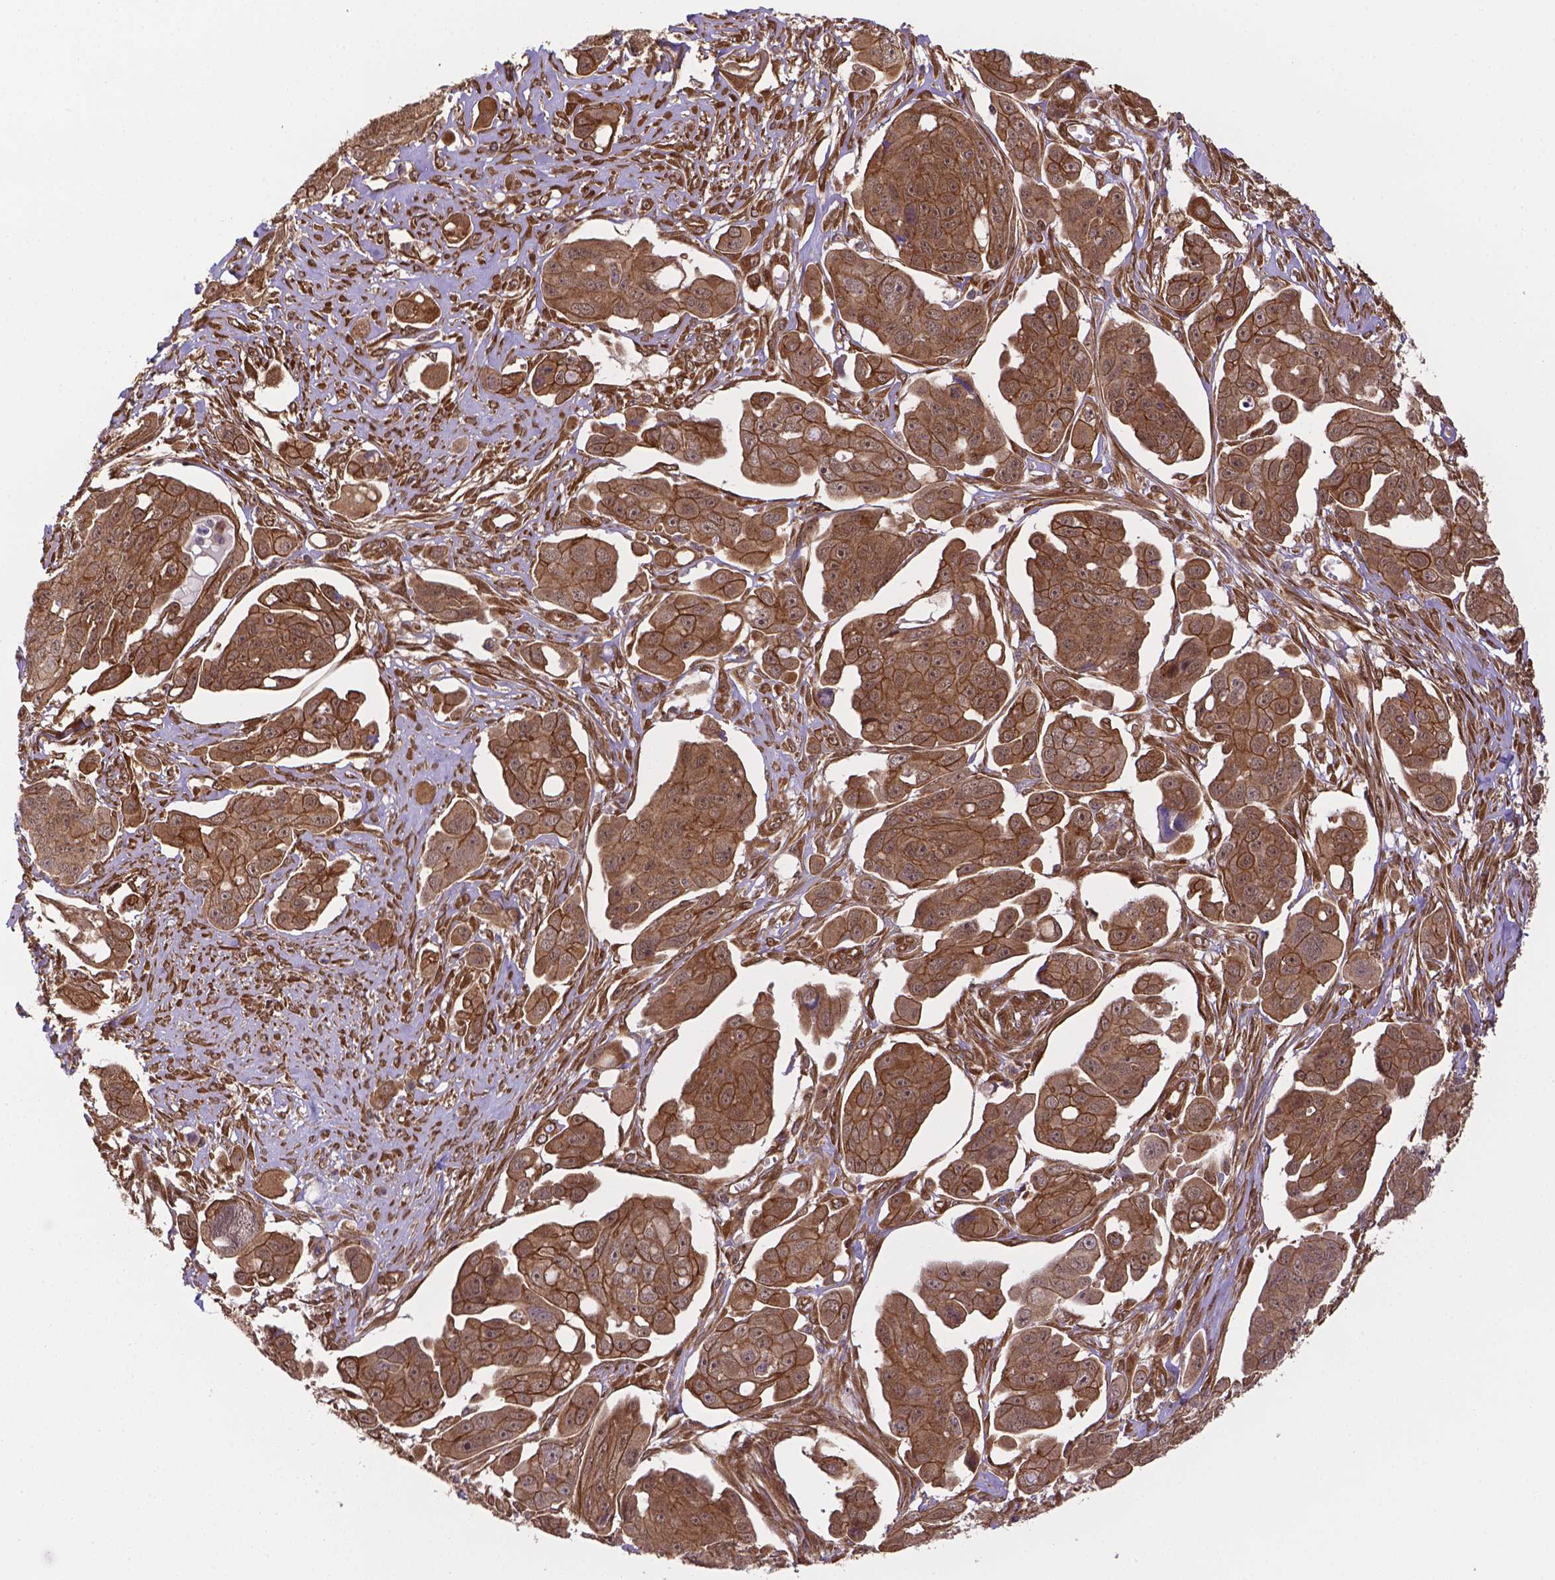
{"staining": {"intensity": "moderate", "quantity": ">75%", "location": "cytoplasmic/membranous"}, "tissue": "ovarian cancer", "cell_type": "Tumor cells", "image_type": "cancer", "snomed": [{"axis": "morphology", "description": "Carcinoma, endometroid"}, {"axis": "topography", "description": "Ovary"}], "caption": "Endometroid carcinoma (ovarian) tissue displays moderate cytoplasmic/membranous positivity in about >75% of tumor cells (DAB IHC with brightfield microscopy, high magnification).", "gene": "YAP1", "patient": {"sex": "female", "age": 70}}